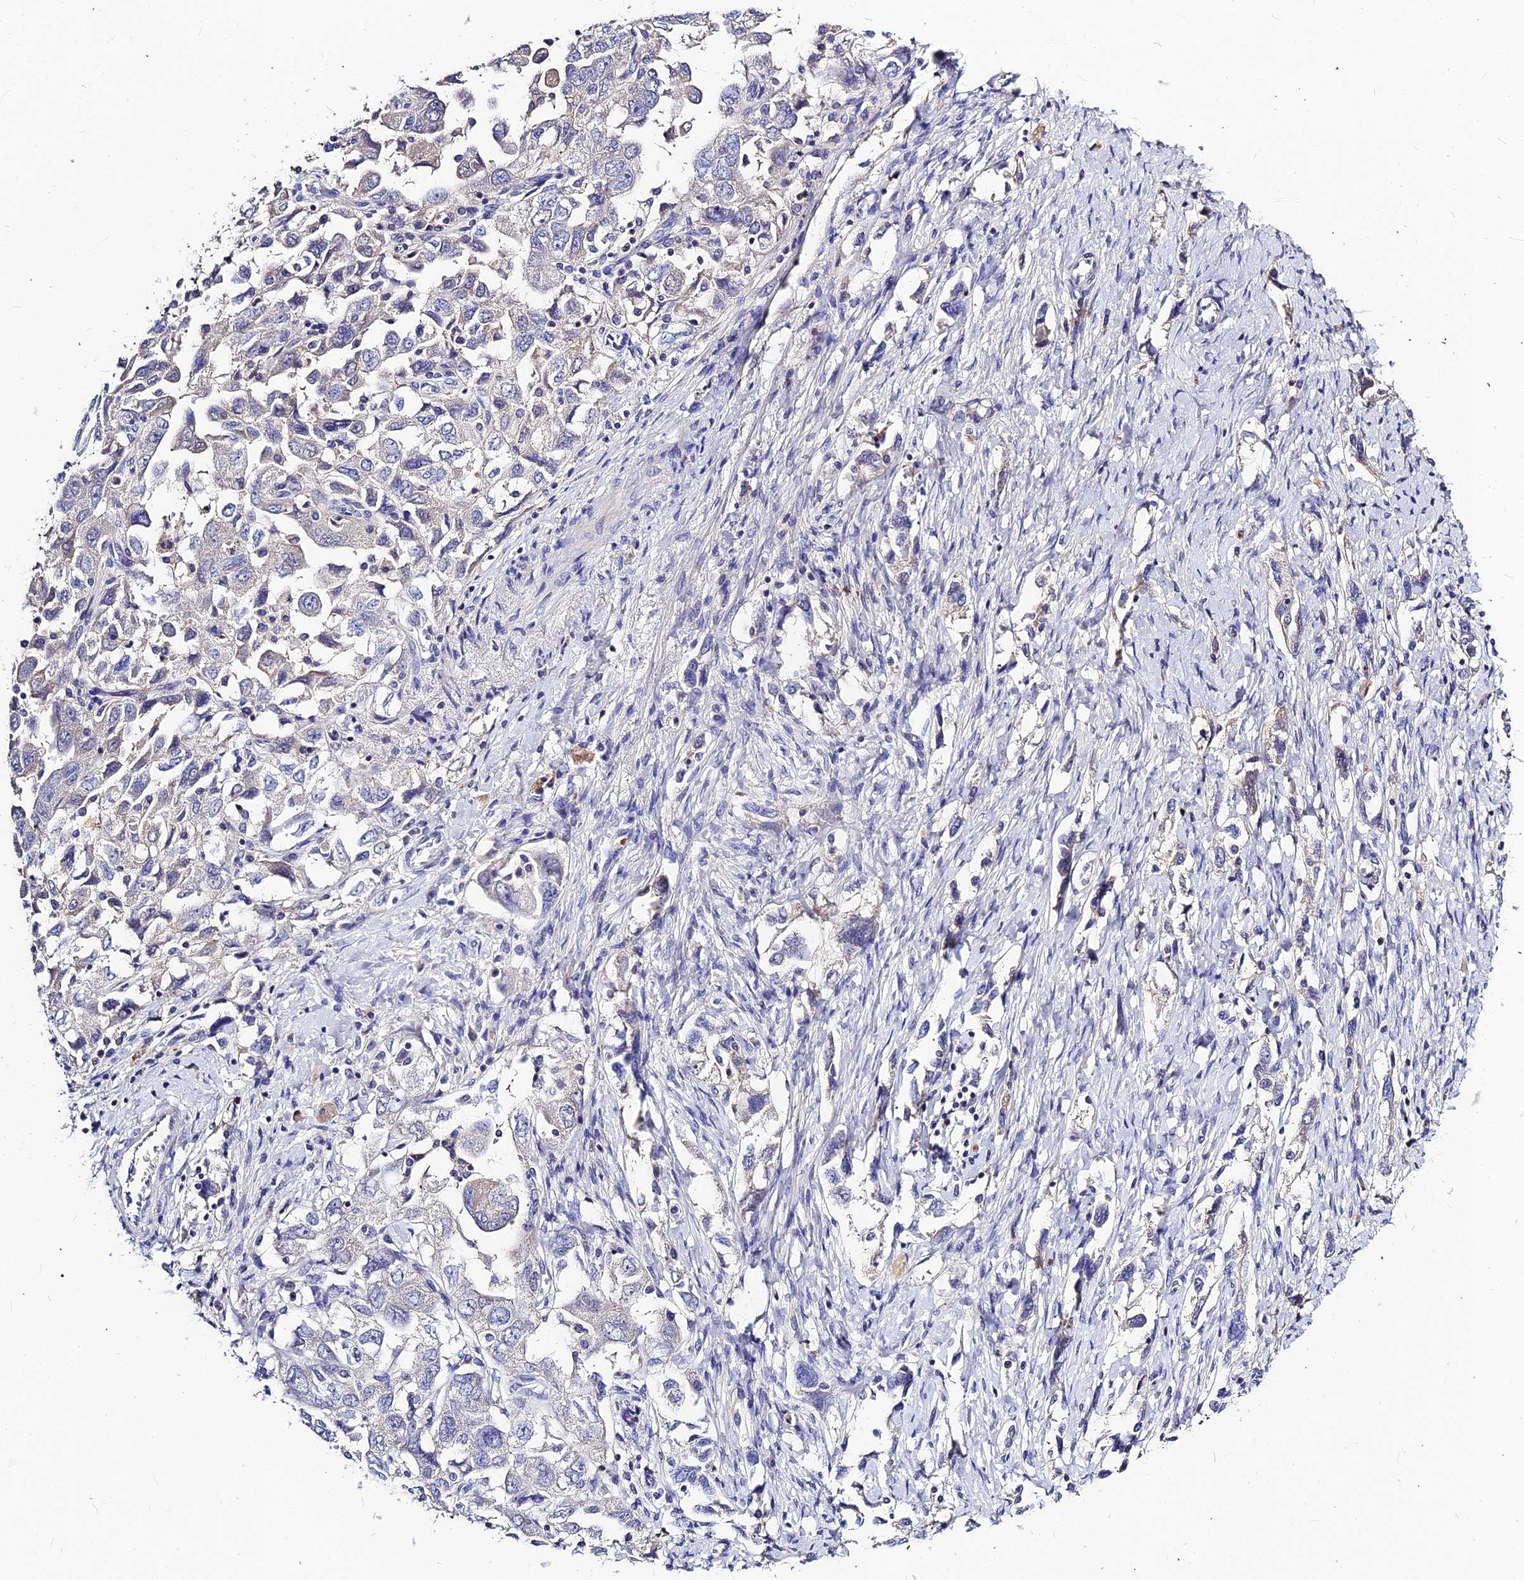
{"staining": {"intensity": "negative", "quantity": "none", "location": "none"}, "tissue": "ovarian cancer", "cell_type": "Tumor cells", "image_type": "cancer", "snomed": [{"axis": "morphology", "description": "Carcinoma, NOS"}, {"axis": "morphology", "description": "Cystadenocarcinoma, serous, NOS"}, {"axis": "topography", "description": "Ovary"}], "caption": "The micrograph reveals no staining of tumor cells in serous cystadenocarcinoma (ovarian). Nuclei are stained in blue.", "gene": "DMRTA1", "patient": {"sex": "female", "age": 69}}